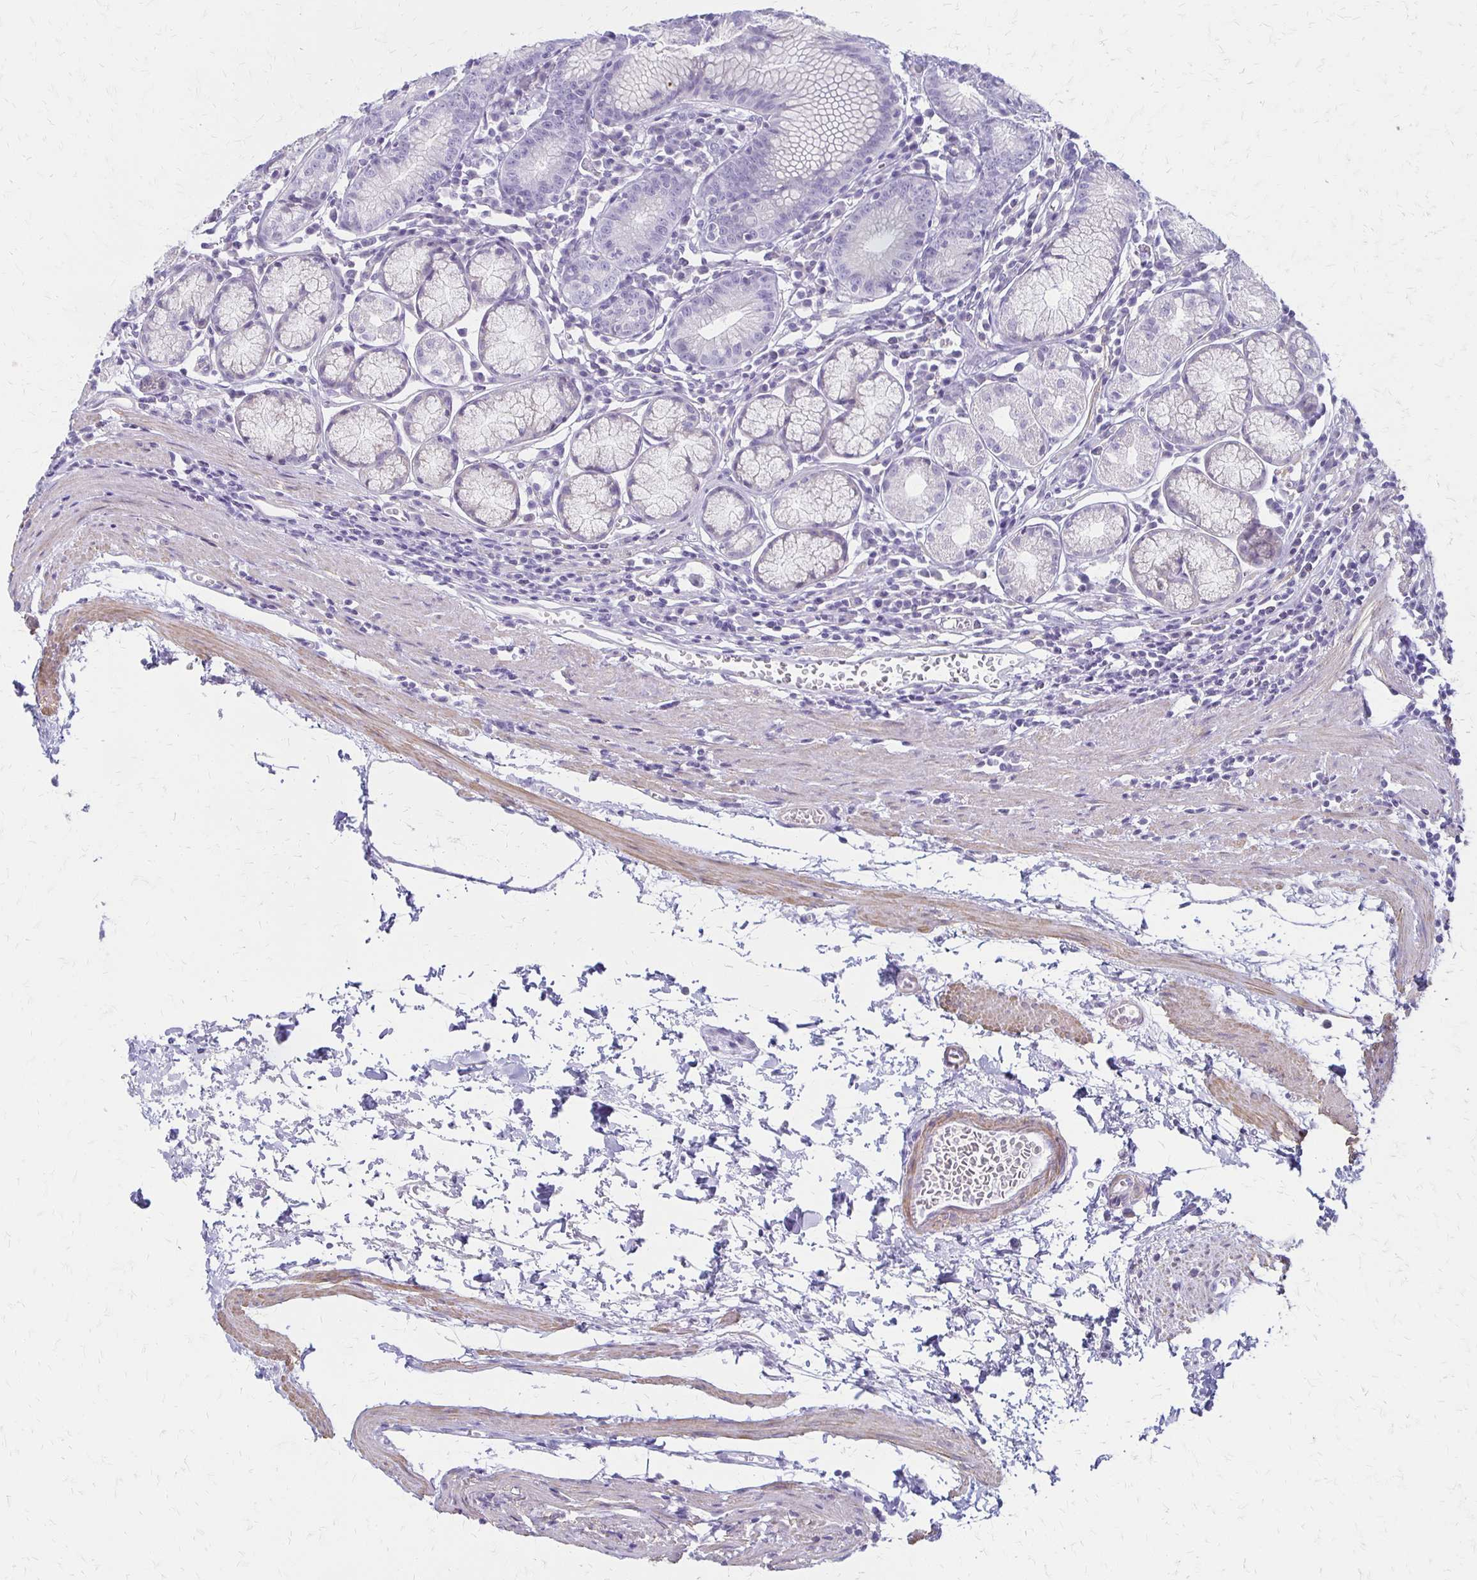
{"staining": {"intensity": "negative", "quantity": "none", "location": "none"}, "tissue": "stomach", "cell_type": "Glandular cells", "image_type": "normal", "snomed": [{"axis": "morphology", "description": "Normal tissue, NOS"}, {"axis": "topography", "description": "Stomach"}], "caption": "Histopathology image shows no significant protein positivity in glandular cells of normal stomach. Nuclei are stained in blue.", "gene": "IVL", "patient": {"sex": "male", "age": 55}}